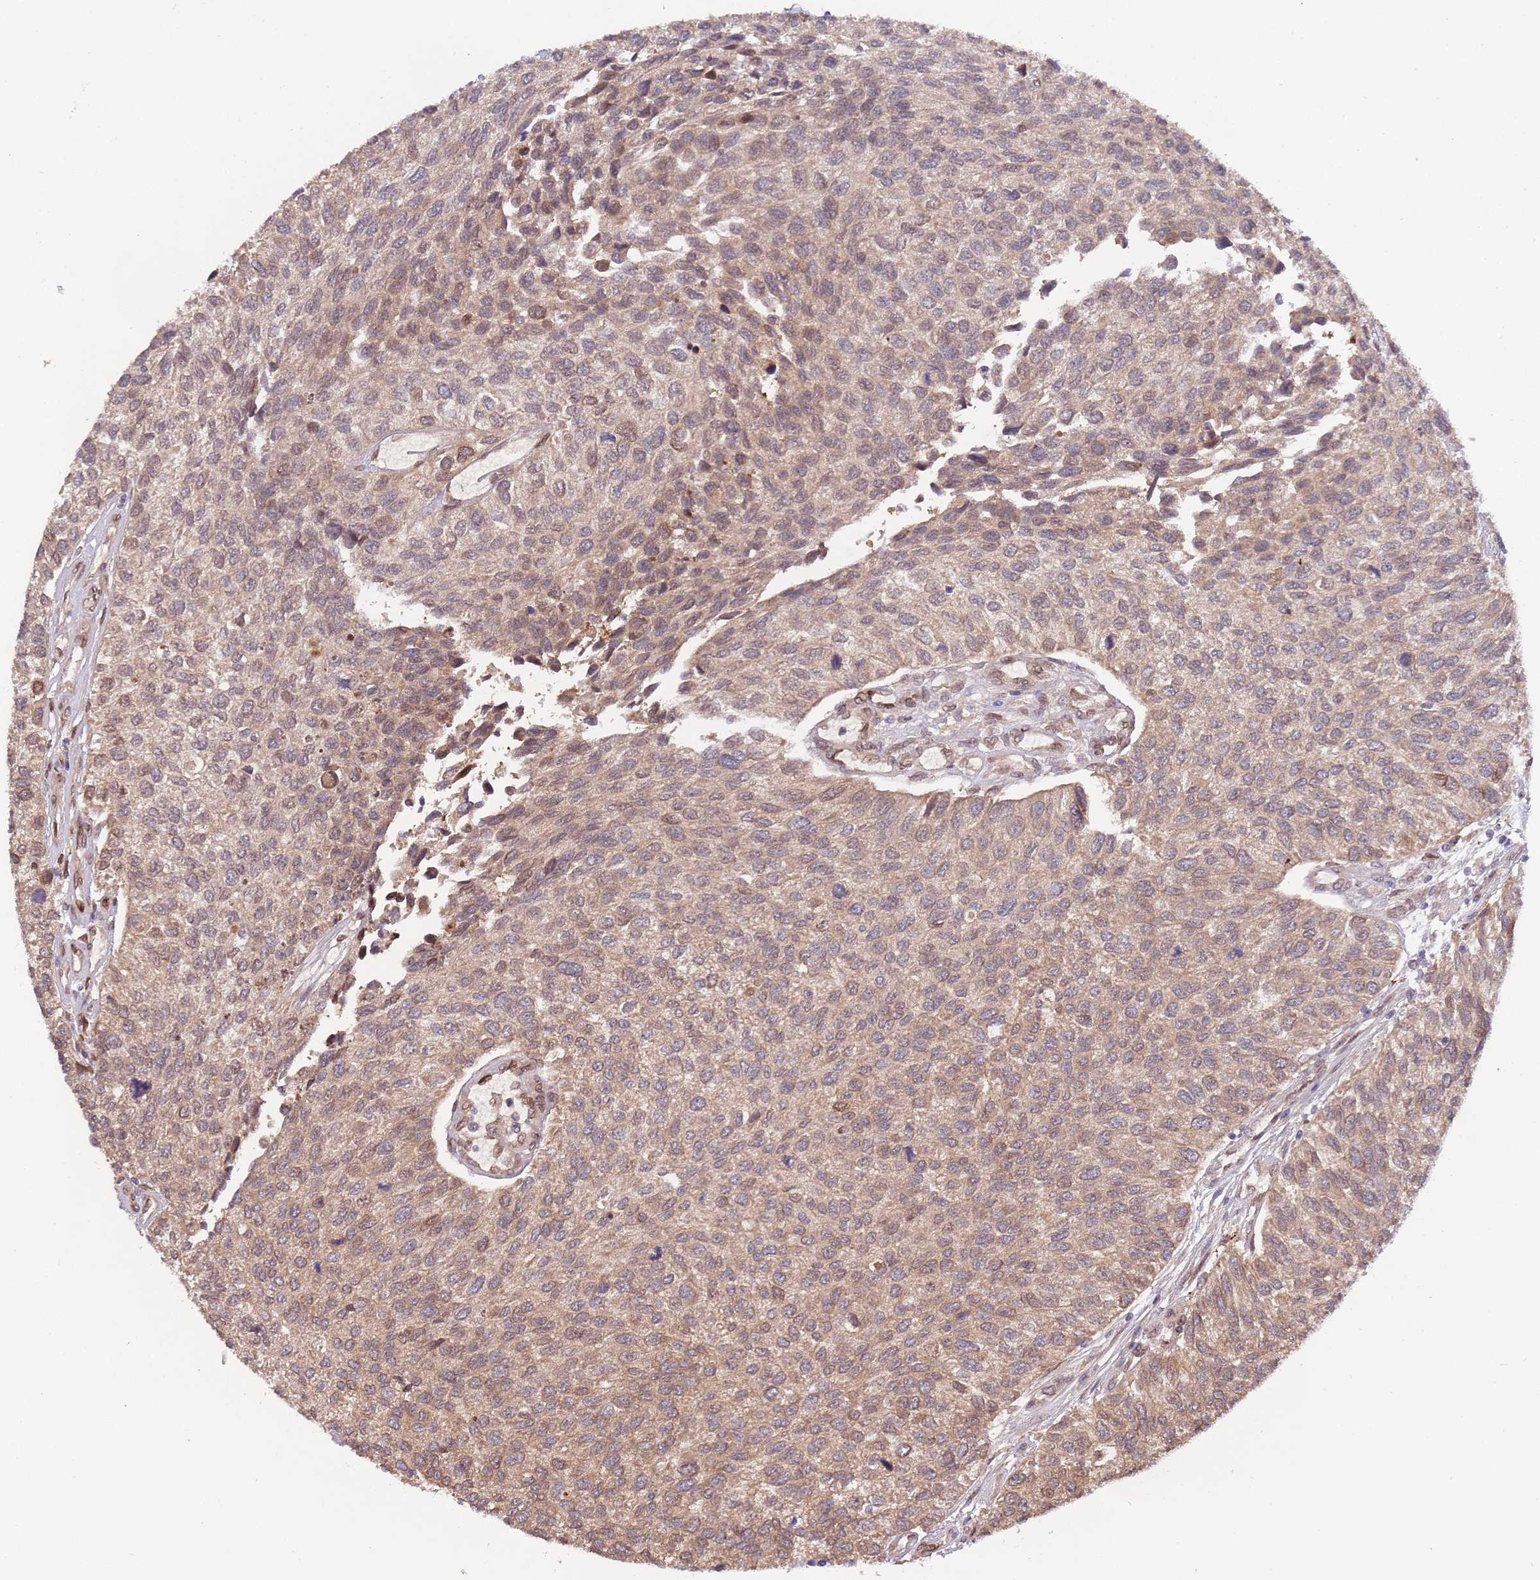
{"staining": {"intensity": "moderate", "quantity": "25%-75%", "location": "cytoplasmic/membranous"}, "tissue": "urothelial cancer", "cell_type": "Tumor cells", "image_type": "cancer", "snomed": [{"axis": "morphology", "description": "Urothelial carcinoma, NOS"}, {"axis": "topography", "description": "Urinary bladder"}], "caption": "Brown immunohistochemical staining in human urothelial cancer shows moderate cytoplasmic/membranous staining in approximately 25%-75% of tumor cells. (DAB IHC, brown staining for protein, blue staining for nuclei).", "gene": "ZNF665", "patient": {"sex": "male", "age": 55}}